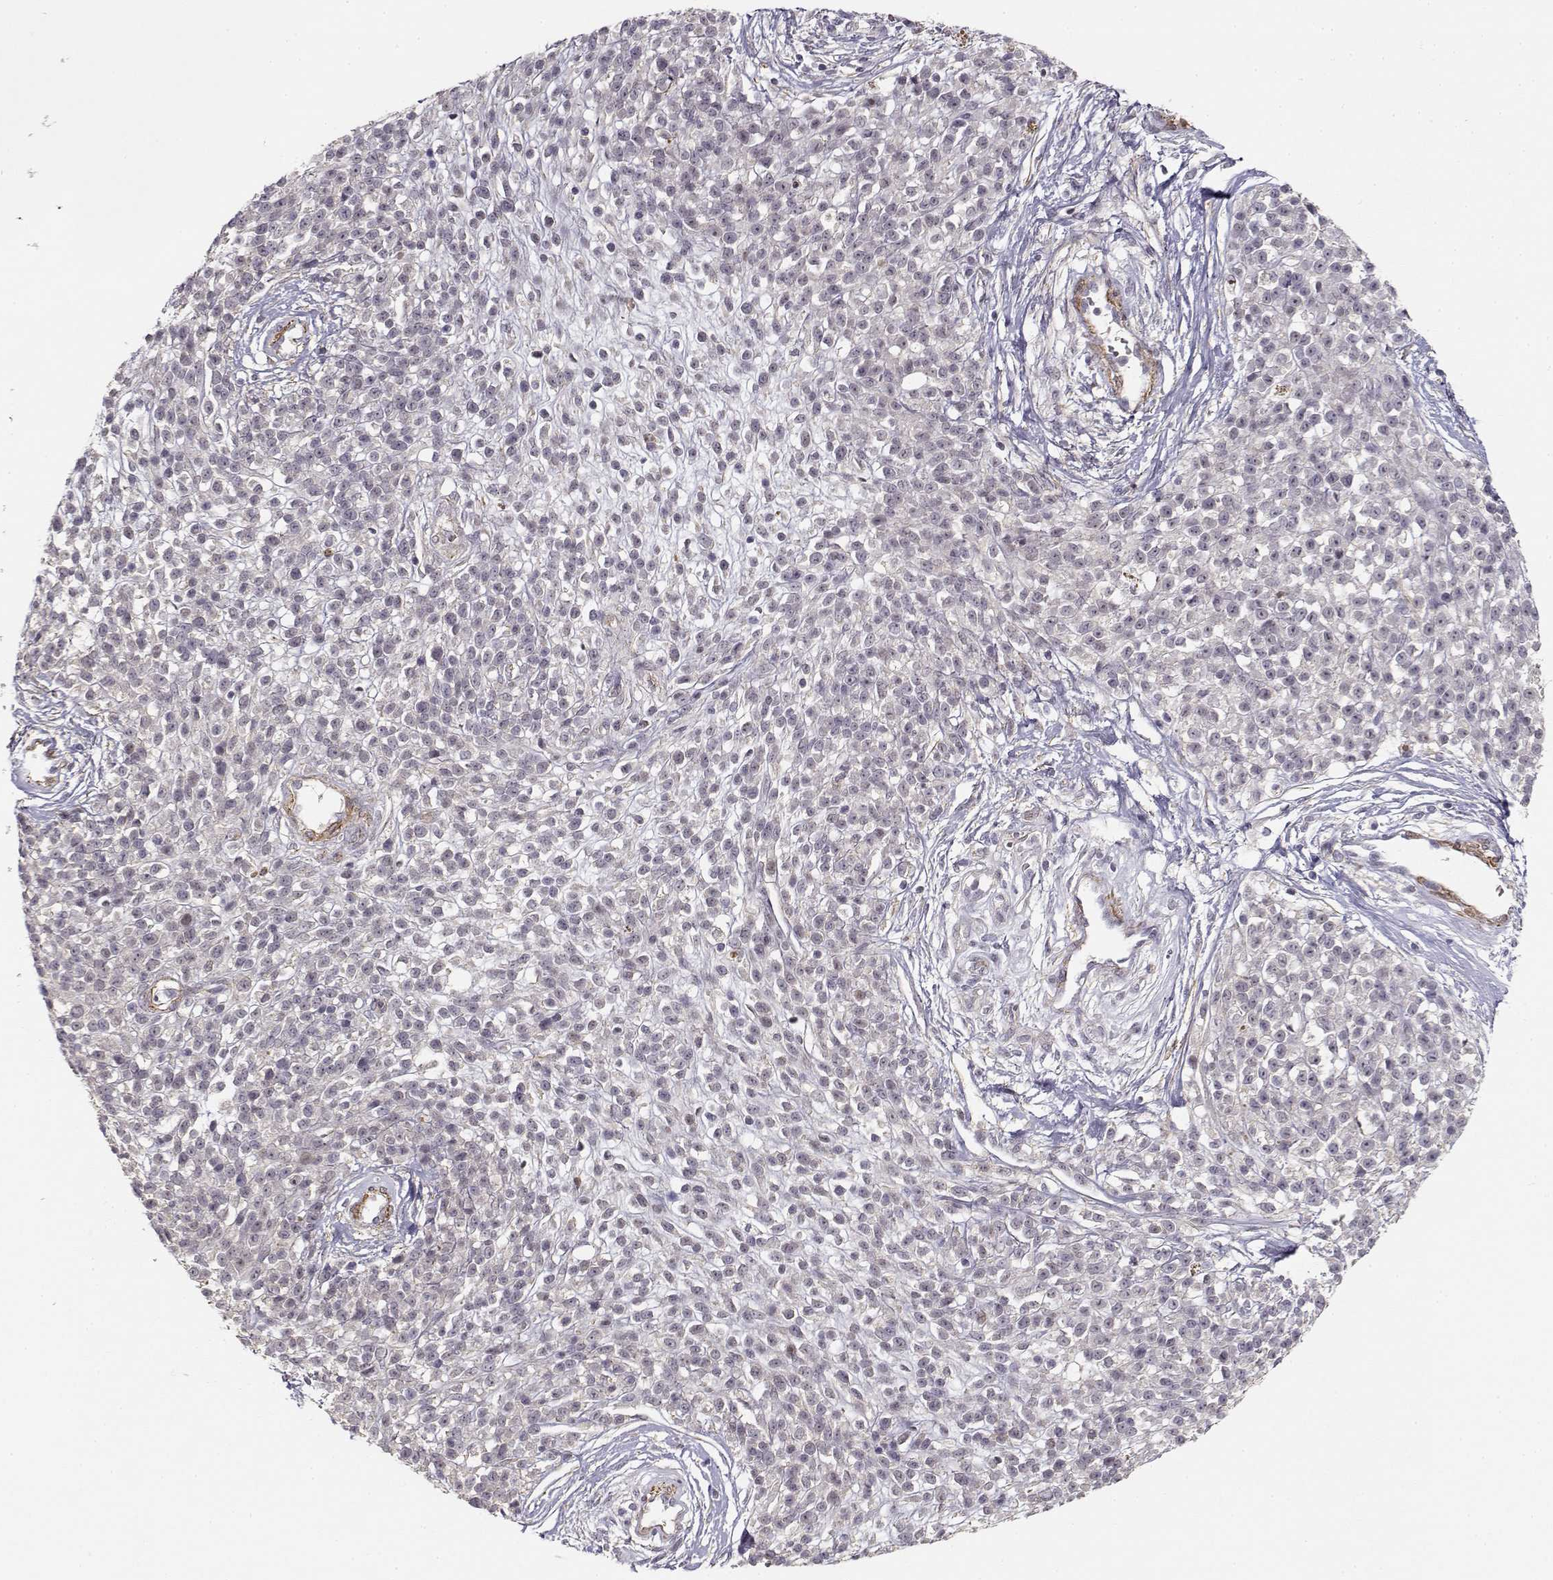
{"staining": {"intensity": "negative", "quantity": "none", "location": "none"}, "tissue": "melanoma", "cell_type": "Tumor cells", "image_type": "cancer", "snomed": [{"axis": "morphology", "description": "Malignant melanoma, NOS"}, {"axis": "topography", "description": "Skin"}, {"axis": "topography", "description": "Skin of trunk"}], "caption": "Photomicrograph shows no significant protein staining in tumor cells of melanoma.", "gene": "RGS9BP", "patient": {"sex": "male", "age": 74}}